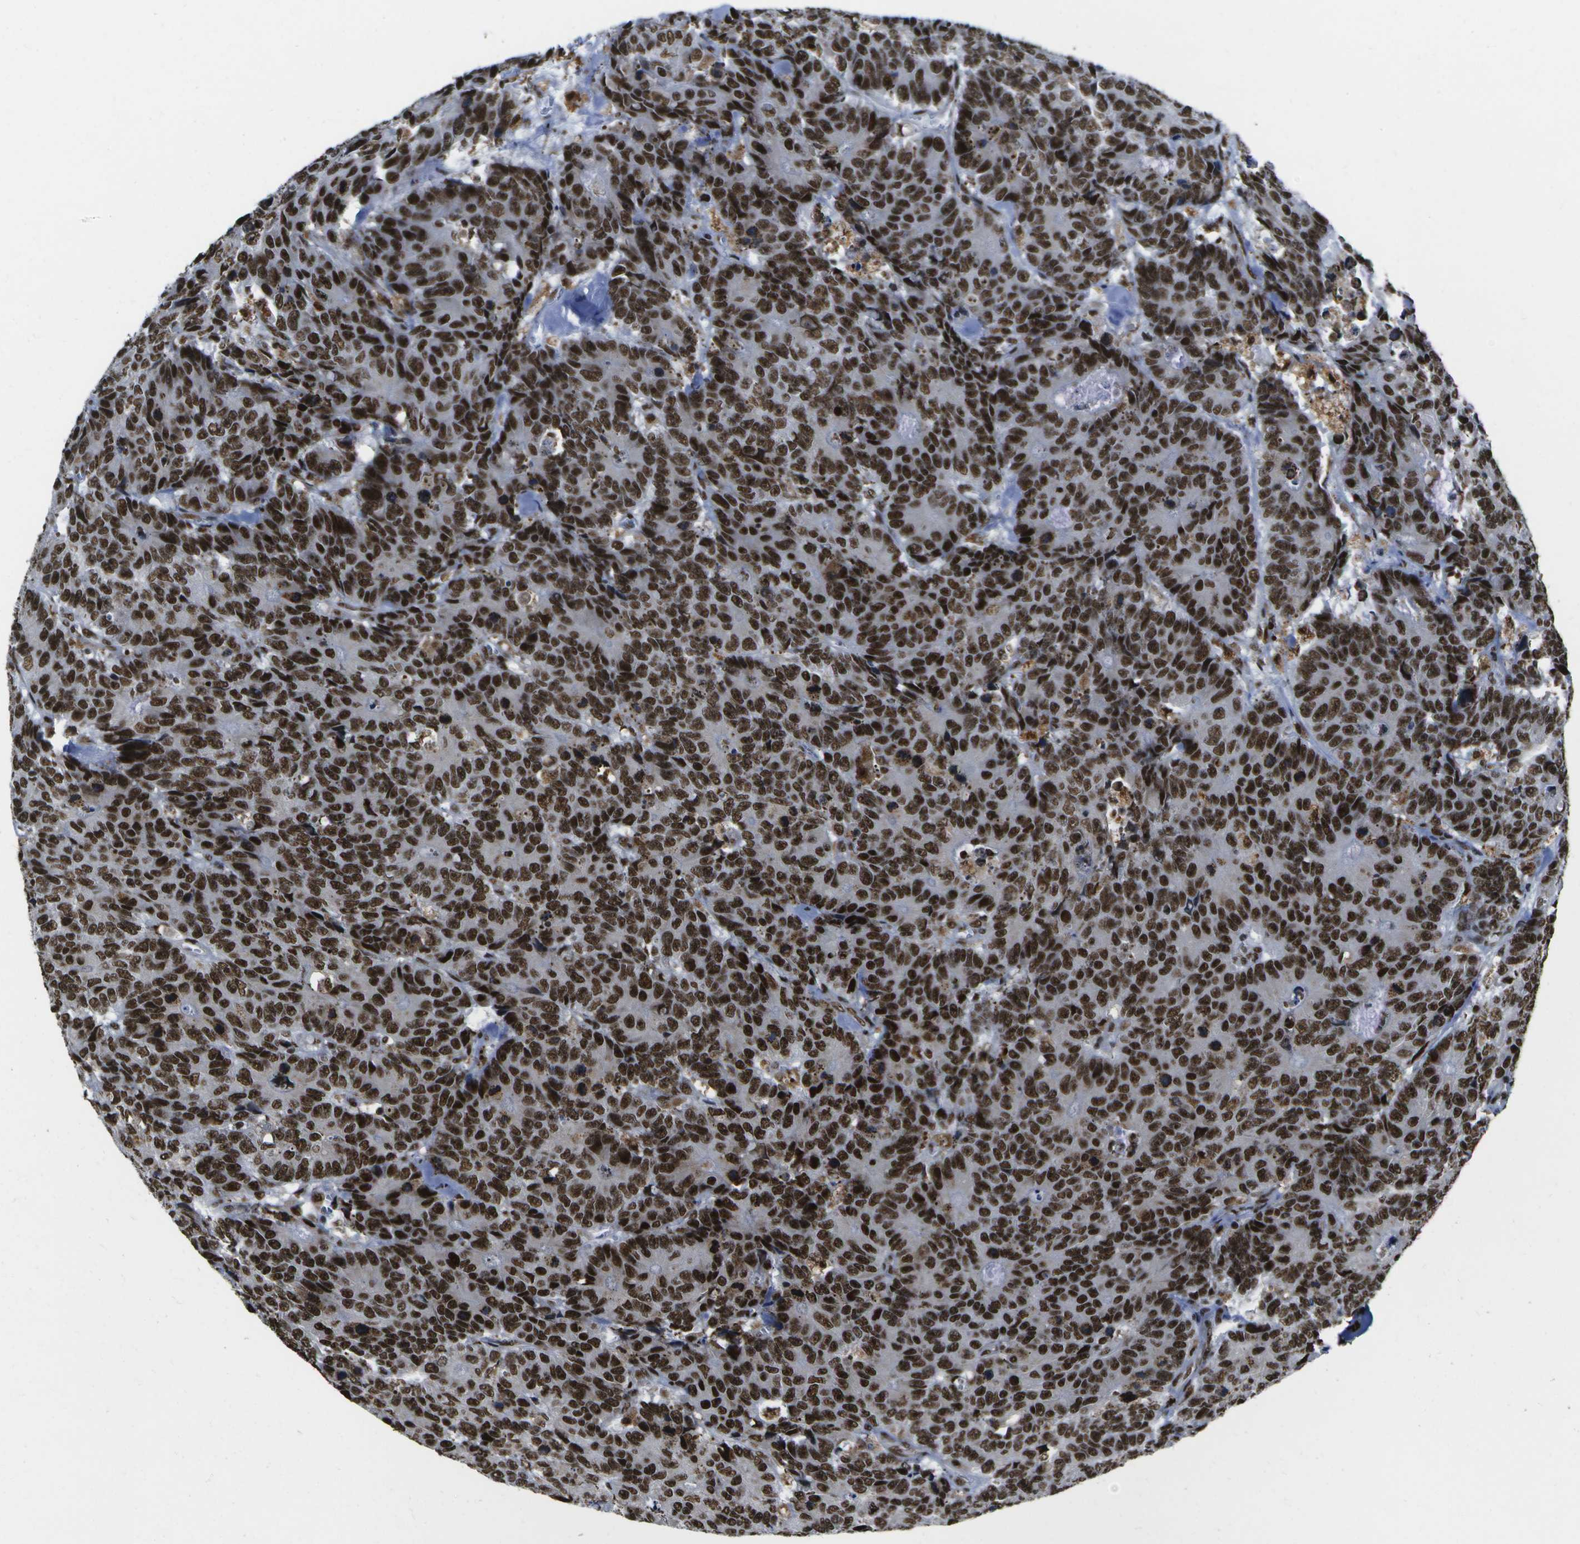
{"staining": {"intensity": "strong", "quantity": ">75%", "location": "nuclear"}, "tissue": "colorectal cancer", "cell_type": "Tumor cells", "image_type": "cancer", "snomed": [{"axis": "morphology", "description": "Adenocarcinoma, NOS"}, {"axis": "topography", "description": "Colon"}], "caption": "Immunohistochemical staining of colorectal adenocarcinoma demonstrates high levels of strong nuclear protein positivity in about >75% of tumor cells. (DAB = brown stain, brightfield microscopy at high magnification).", "gene": "NSRP1", "patient": {"sex": "female", "age": 86}}